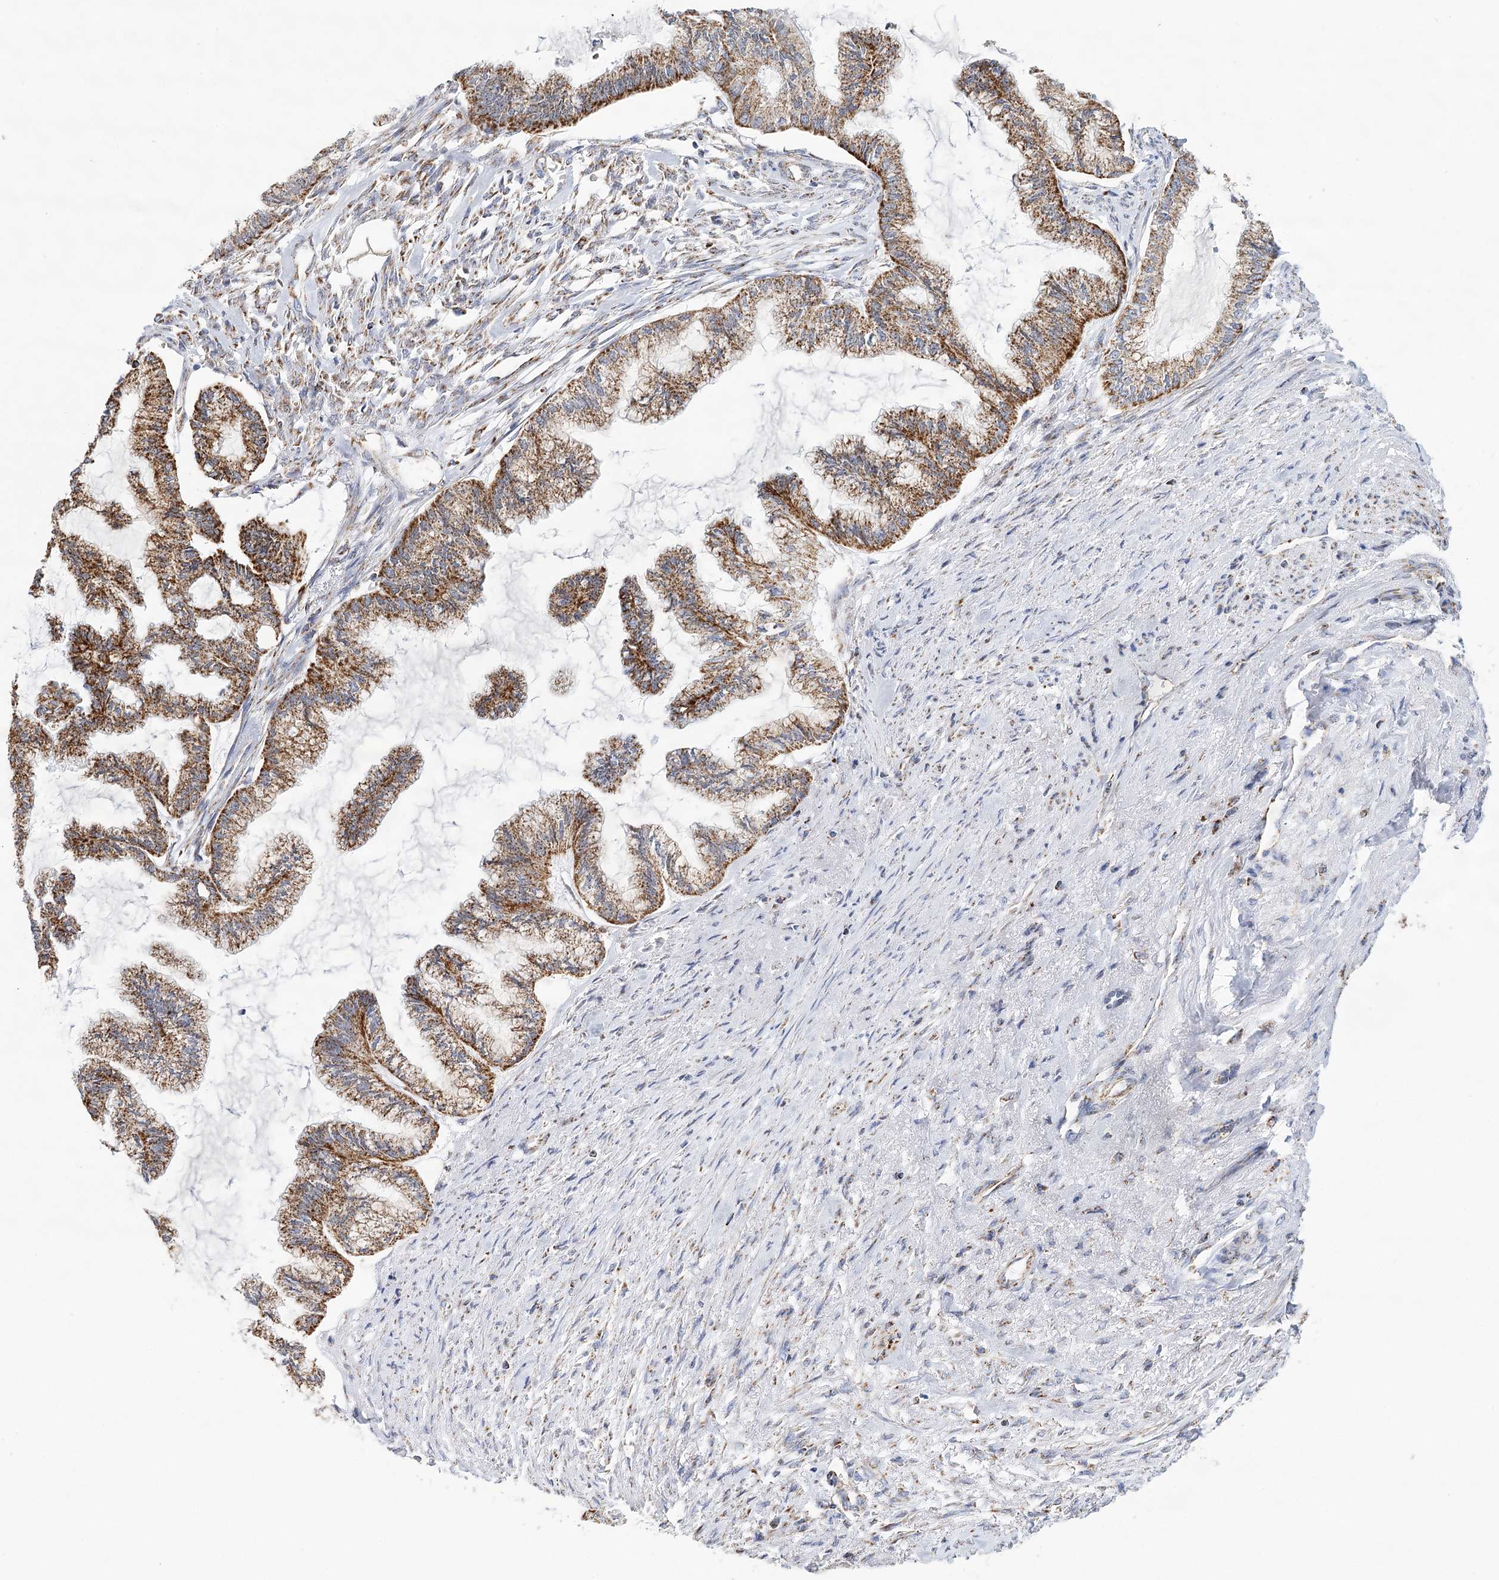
{"staining": {"intensity": "strong", "quantity": ">75%", "location": "cytoplasmic/membranous"}, "tissue": "endometrial cancer", "cell_type": "Tumor cells", "image_type": "cancer", "snomed": [{"axis": "morphology", "description": "Adenocarcinoma, NOS"}, {"axis": "topography", "description": "Endometrium"}], "caption": "Tumor cells reveal high levels of strong cytoplasmic/membranous expression in approximately >75% of cells in endometrial cancer (adenocarcinoma).", "gene": "LSS", "patient": {"sex": "female", "age": 86}}